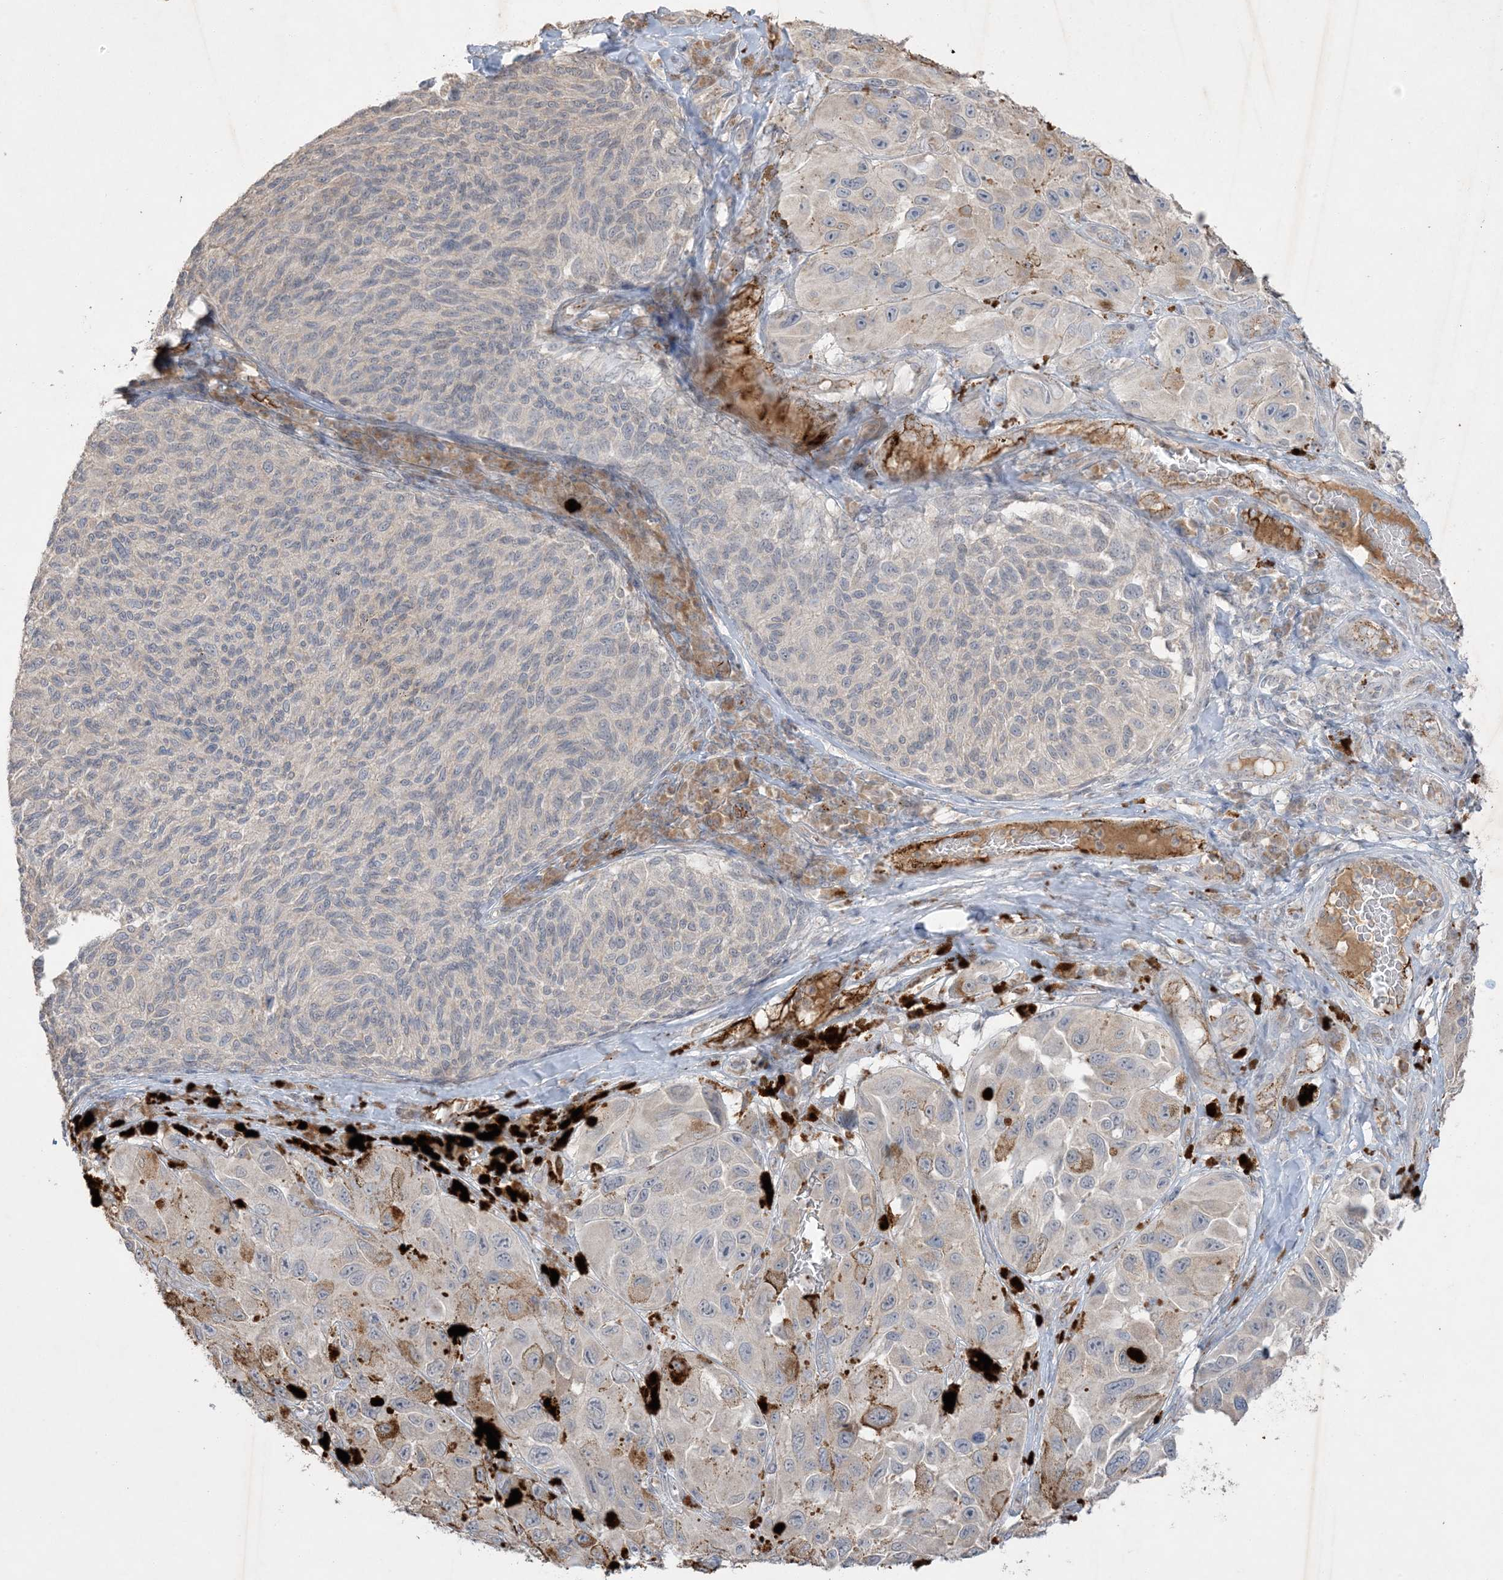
{"staining": {"intensity": "negative", "quantity": "none", "location": "none"}, "tissue": "melanoma", "cell_type": "Tumor cells", "image_type": "cancer", "snomed": [{"axis": "morphology", "description": "Malignant melanoma, NOS"}, {"axis": "topography", "description": "Skin"}], "caption": "High magnification brightfield microscopy of melanoma stained with DAB (brown) and counterstained with hematoxylin (blue): tumor cells show no significant expression.", "gene": "PRSS36", "patient": {"sex": "female", "age": 73}}